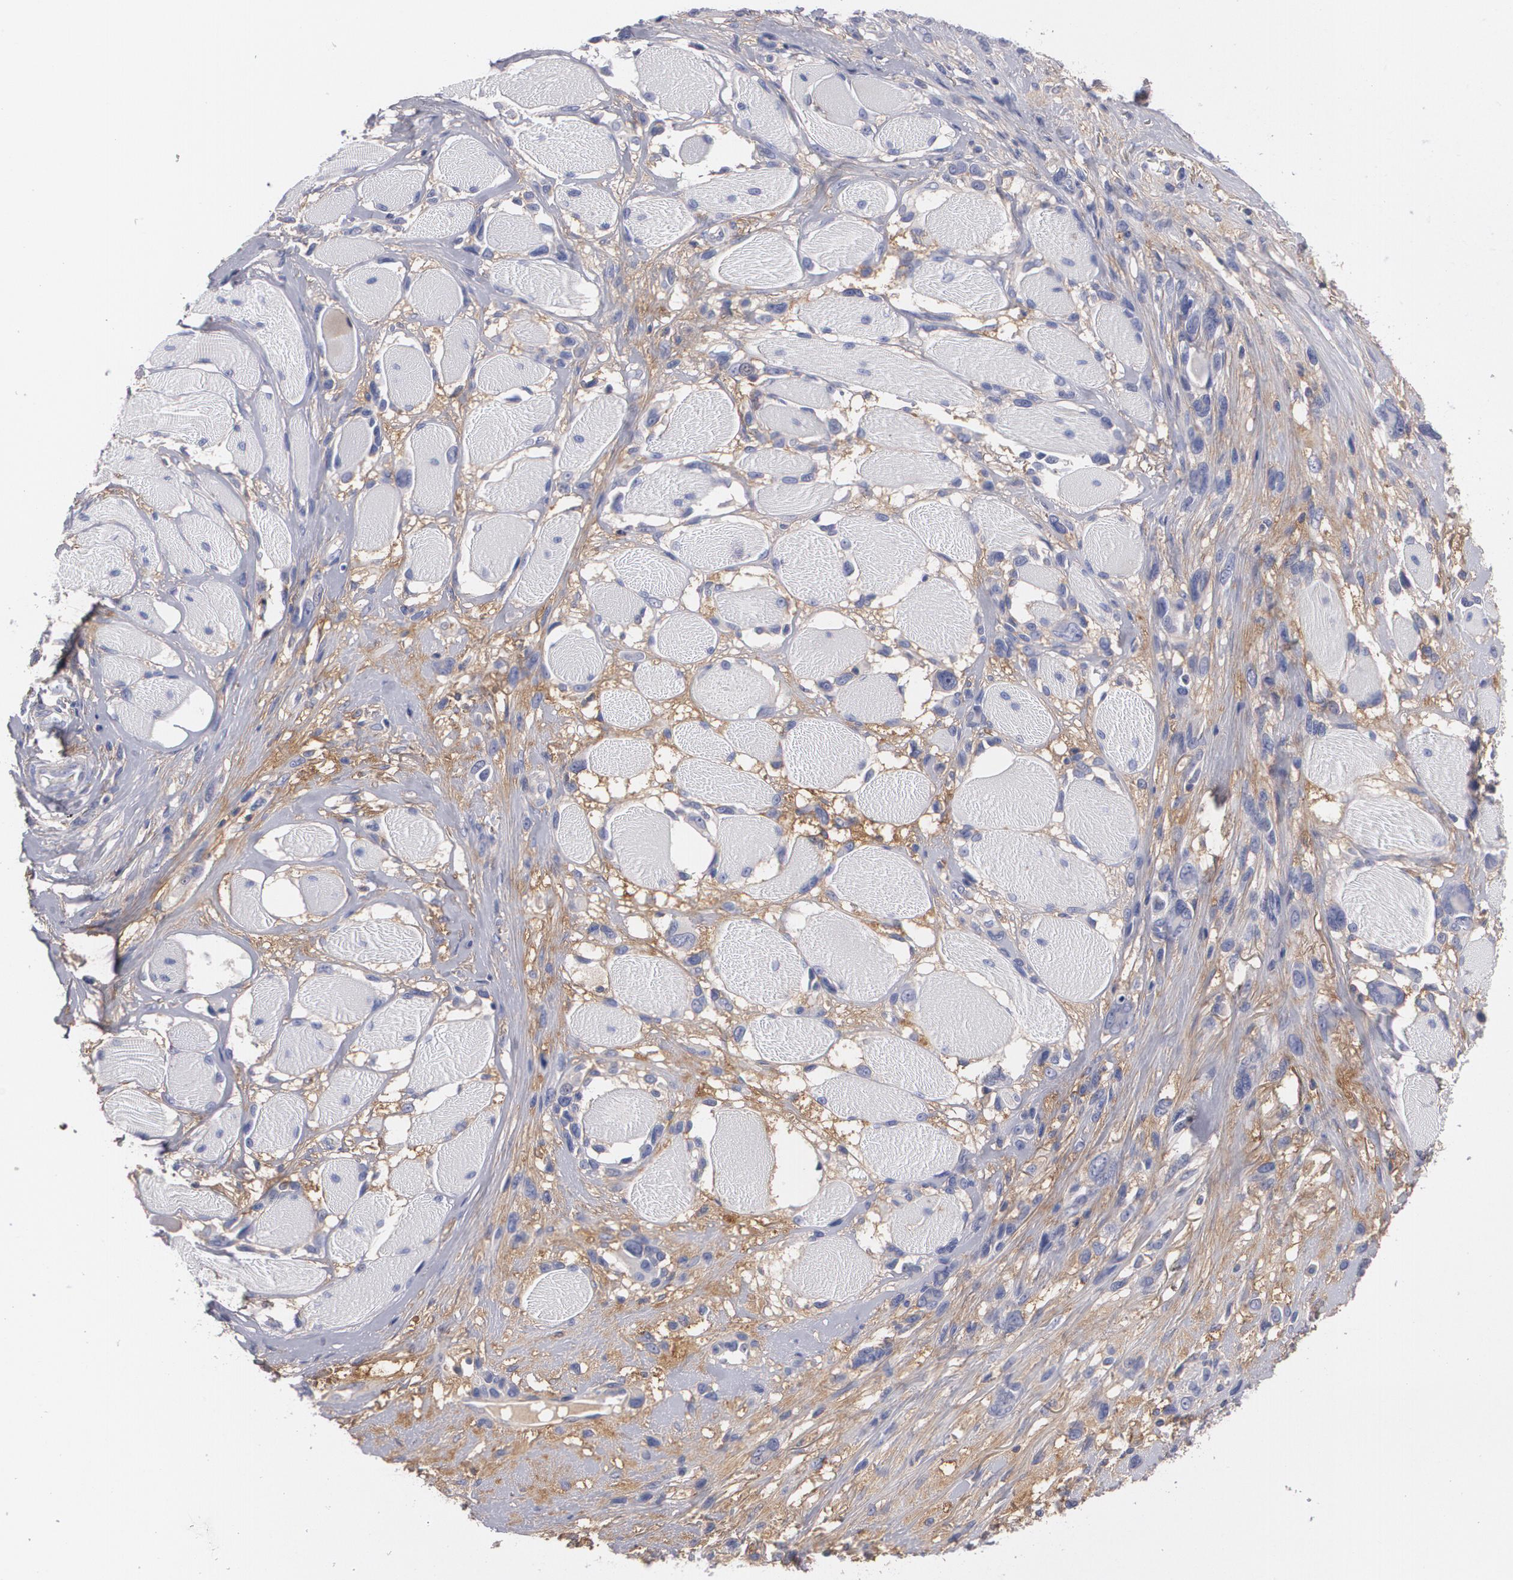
{"staining": {"intensity": "negative", "quantity": "none", "location": "none"}, "tissue": "melanoma", "cell_type": "Tumor cells", "image_type": "cancer", "snomed": [{"axis": "morphology", "description": "Malignant melanoma, NOS"}, {"axis": "topography", "description": "Skin"}], "caption": "IHC histopathology image of neoplastic tissue: human malignant melanoma stained with DAB exhibits no significant protein expression in tumor cells. (DAB (3,3'-diaminobenzidine) immunohistochemistry (IHC) with hematoxylin counter stain).", "gene": "FBLN1", "patient": {"sex": "male", "age": 91}}